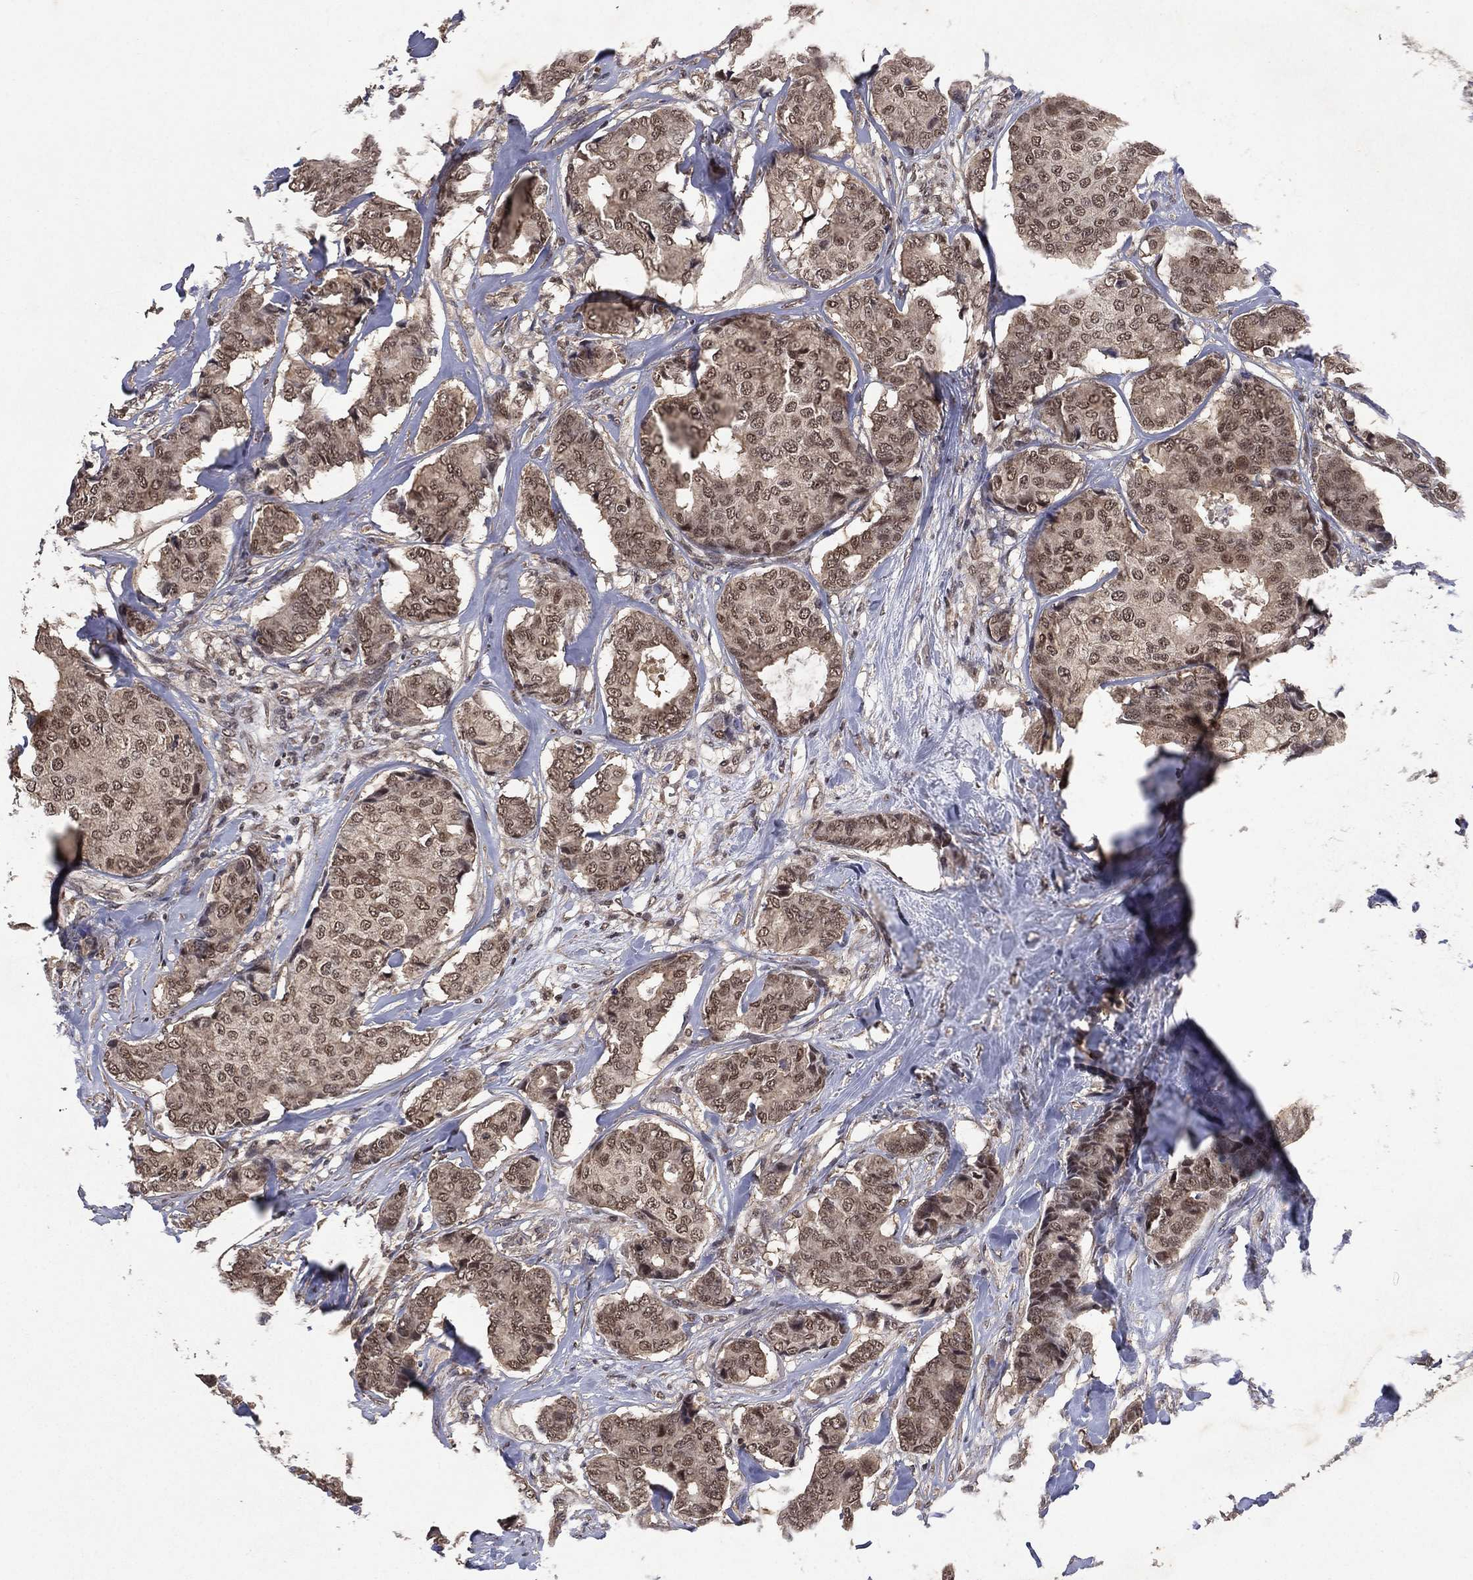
{"staining": {"intensity": "weak", "quantity": "<25%", "location": "cytoplasmic/membranous"}, "tissue": "breast cancer", "cell_type": "Tumor cells", "image_type": "cancer", "snomed": [{"axis": "morphology", "description": "Duct carcinoma"}, {"axis": "topography", "description": "Breast"}], "caption": "IHC image of human invasive ductal carcinoma (breast) stained for a protein (brown), which reveals no positivity in tumor cells.", "gene": "NELFCD", "patient": {"sex": "female", "age": 75}}